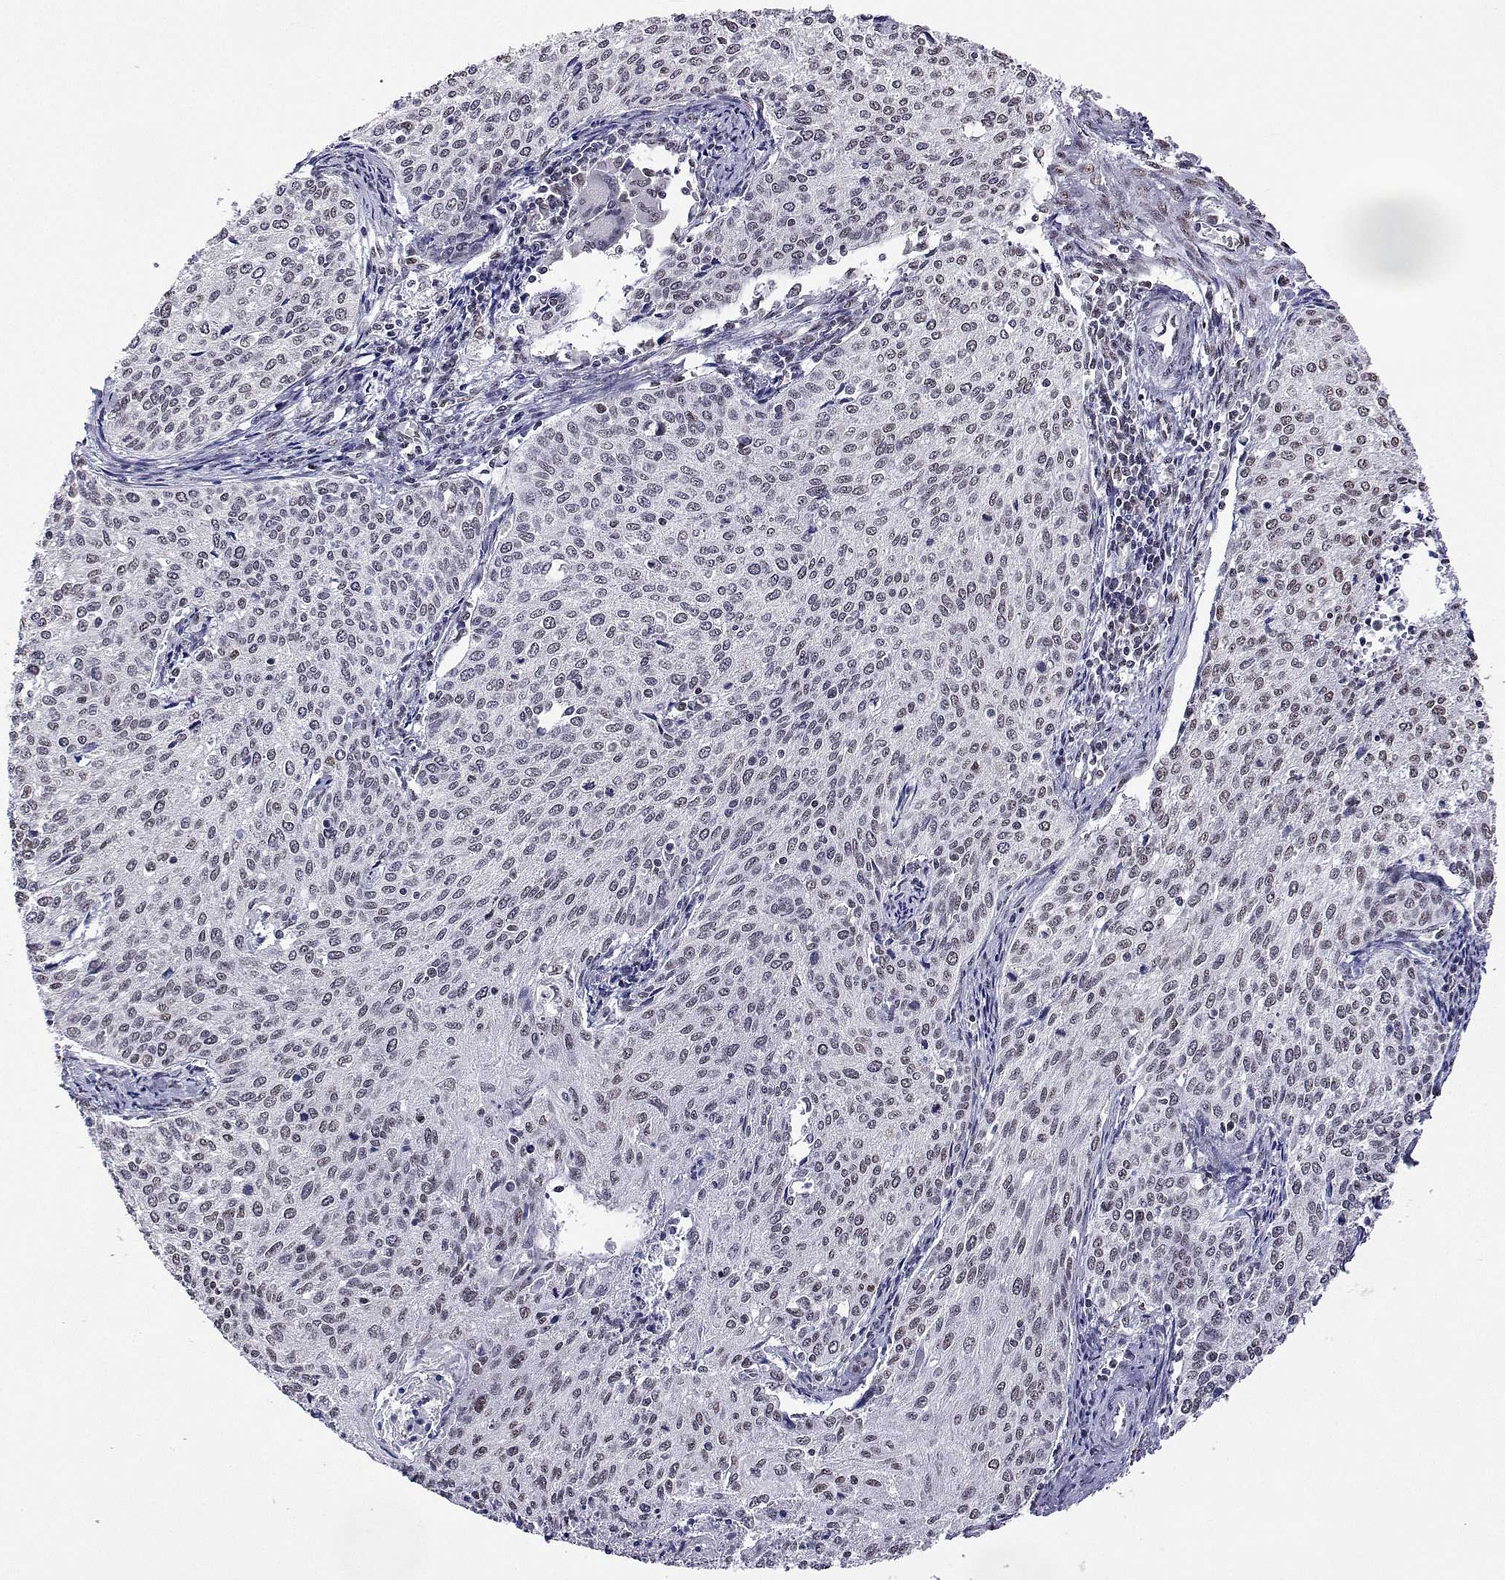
{"staining": {"intensity": "weak", "quantity": "<25%", "location": "nuclear"}, "tissue": "cervical cancer", "cell_type": "Tumor cells", "image_type": "cancer", "snomed": [{"axis": "morphology", "description": "Squamous cell carcinoma, NOS"}, {"axis": "topography", "description": "Cervix"}], "caption": "Protein analysis of cervical cancer exhibits no significant positivity in tumor cells.", "gene": "ADAR", "patient": {"sex": "female", "age": 38}}